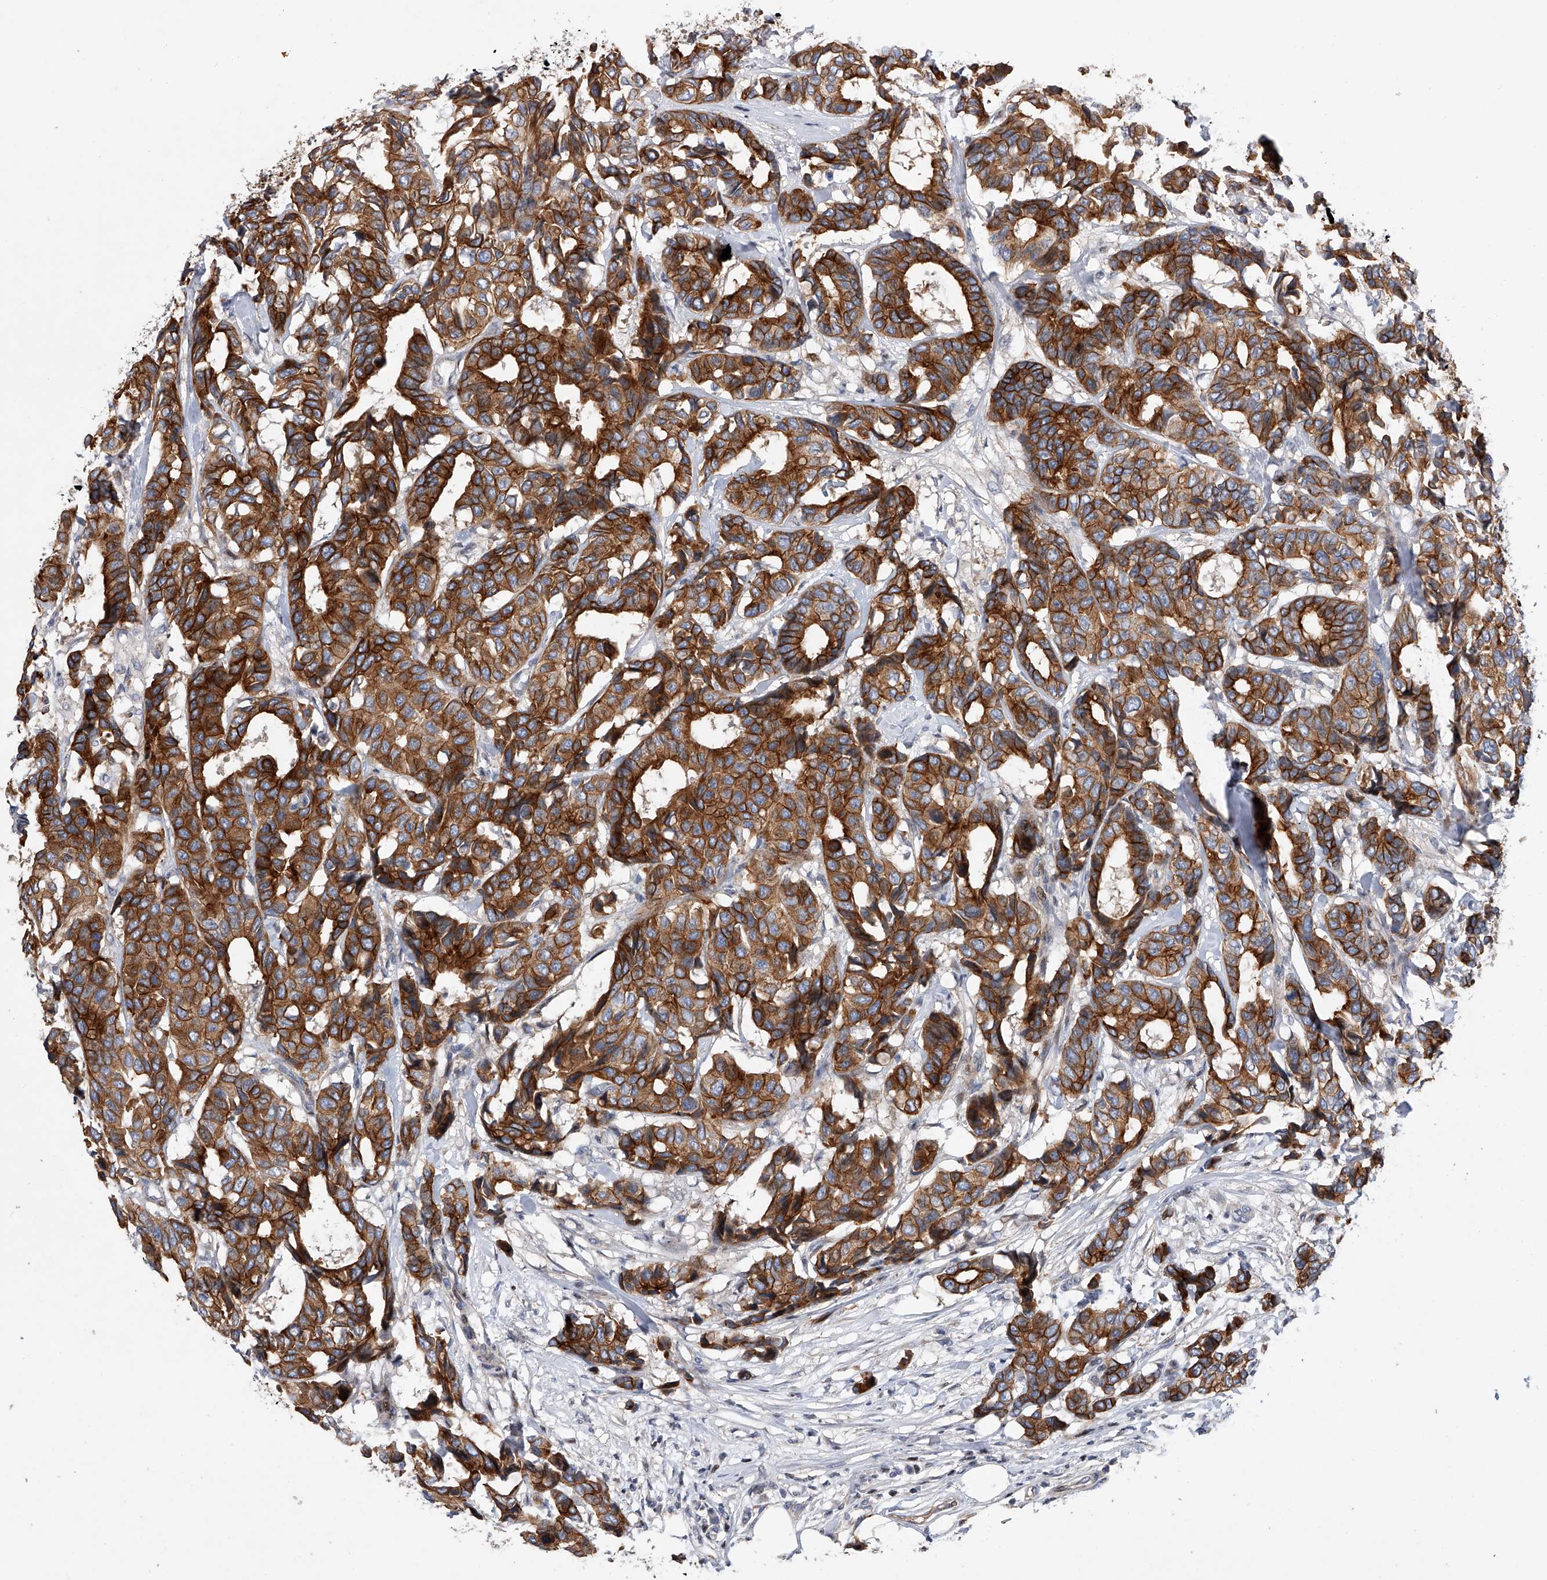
{"staining": {"intensity": "strong", "quantity": ">75%", "location": "cytoplasmic/membranous"}, "tissue": "breast cancer", "cell_type": "Tumor cells", "image_type": "cancer", "snomed": [{"axis": "morphology", "description": "Duct carcinoma"}, {"axis": "topography", "description": "Breast"}], "caption": "Protein expression analysis of human breast cancer (infiltrating ductal carcinoma) reveals strong cytoplasmic/membranous positivity in about >75% of tumor cells.", "gene": "CDH12", "patient": {"sex": "female", "age": 87}}